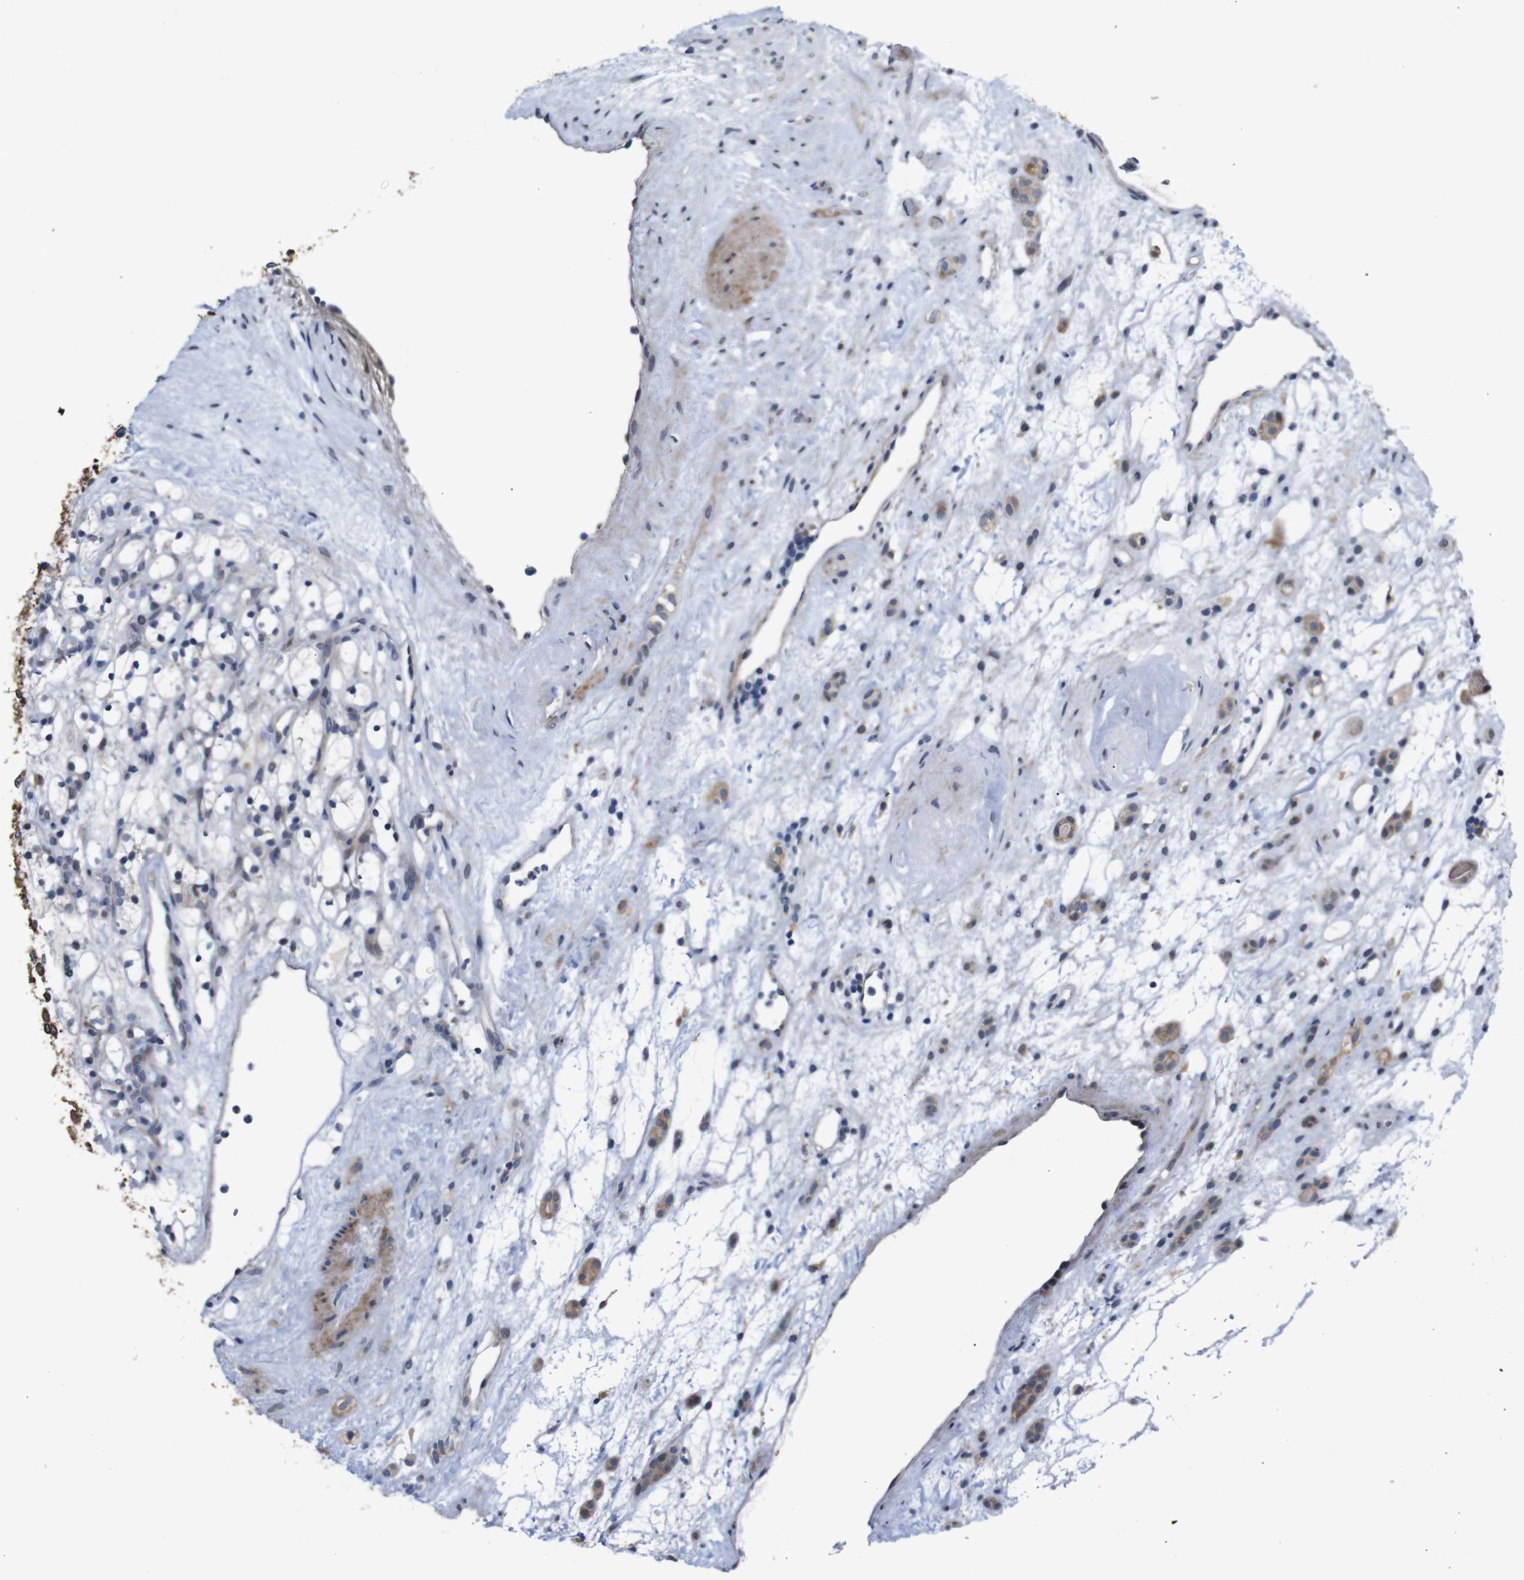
{"staining": {"intensity": "weak", "quantity": ">75%", "location": "cytoplasmic/membranous"}, "tissue": "renal cancer", "cell_type": "Tumor cells", "image_type": "cancer", "snomed": [{"axis": "morphology", "description": "Adenocarcinoma, NOS"}, {"axis": "topography", "description": "Kidney"}], "caption": "High-power microscopy captured an immunohistochemistry micrograph of renal adenocarcinoma, revealing weak cytoplasmic/membranous staining in about >75% of tumor cells.", "gene": "ATP7B", "patient": {"sex": "female", "age": 60}}